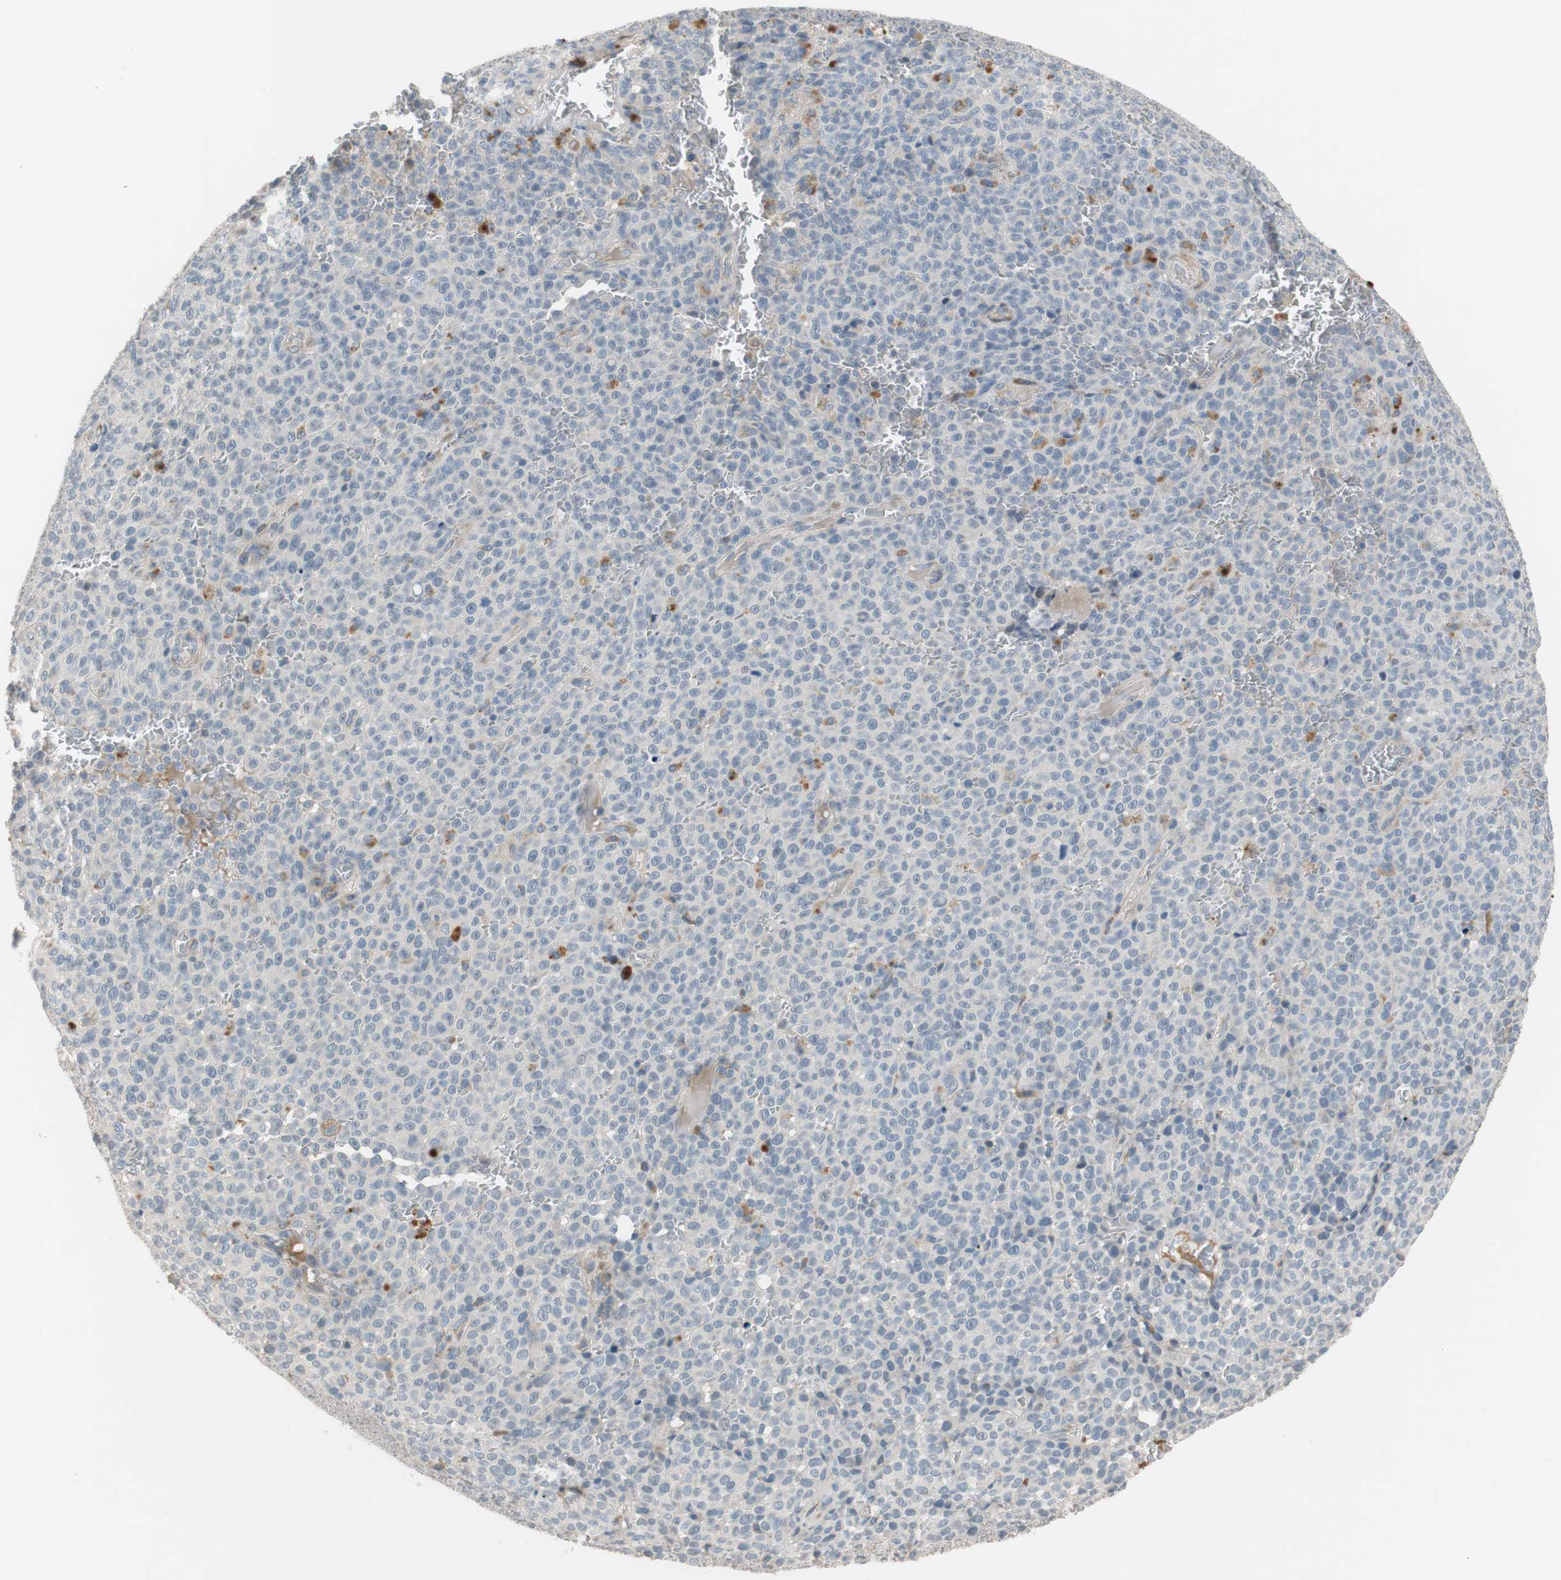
{"staining": {"intensity": "negative", "quantity": "none", "location": "none"}, "tissue": "melanoma", "cell_type": "Tumor cells", "image_type": "cancer", "snomed": [{"axis": "morphology", "description": "Malignant melanoma, NOS"}, {"axis": "topography", "description": "Skin"}], "caption": "DAB (3,3'-diaminobenzidine) immunohistochemical staining of malignant melanoma demonstrates no significant expression in tumor cells.", "gene": "COL12A1", "patient": {"sex": "female", "age": 82}}